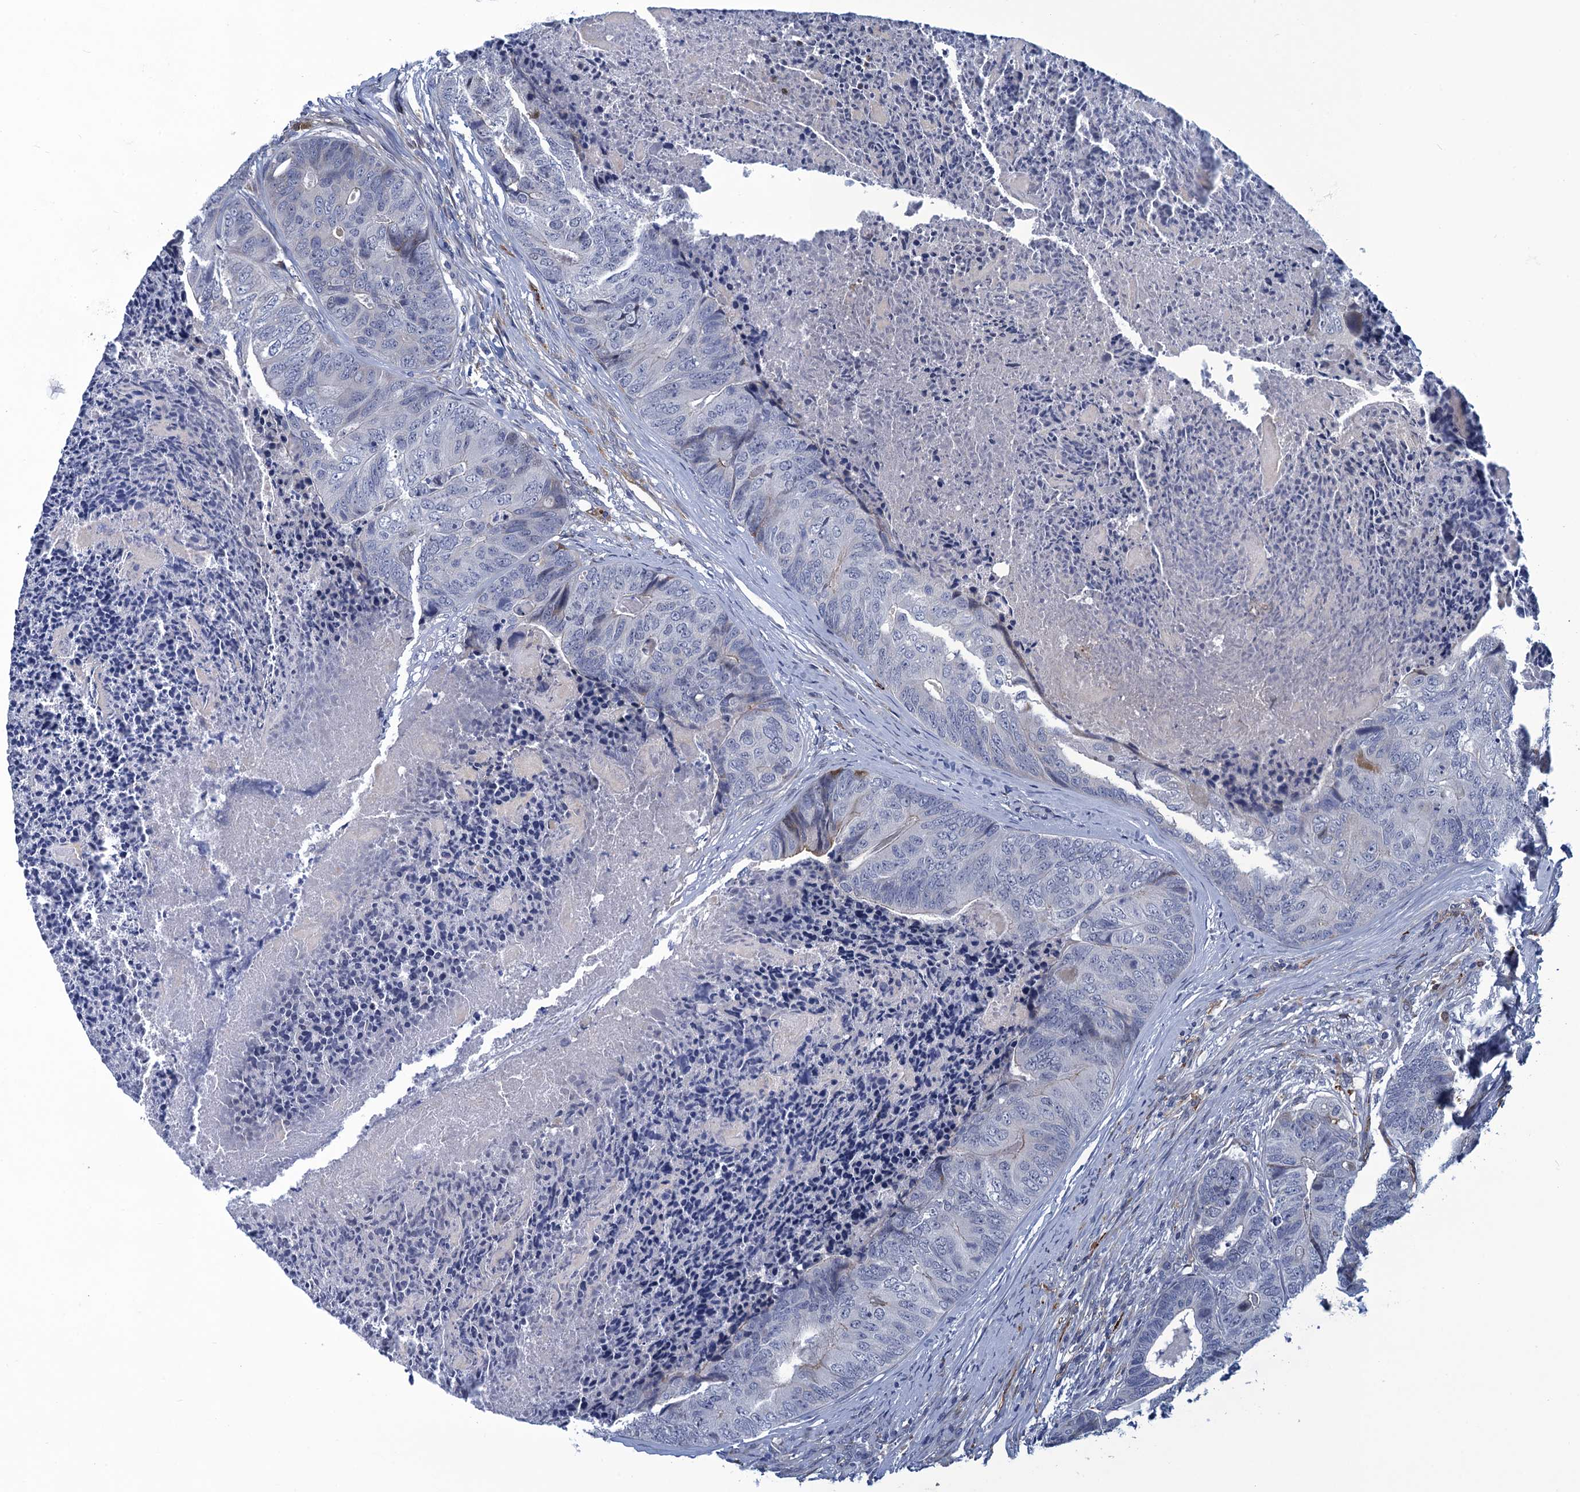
{"staining": {"intensity": "negative", "quantity": "none", "location": "none"}, "tissue": "colorectal cancer", "cell_type": "Tumor cells", "image_type": "cancer", "snomed": [{"axis": "morphology", "description": "Adenocarcinoma, NOS"}, {"axis": "topography", "description": "Colon"}], "caption": "DAB immunohistochemical staining of human colorectal adenocarcinoma exhibits no significant positivity in tumor cells.", "gene": "DNHD1", "patient": {"sex": "female", "age": 67}}